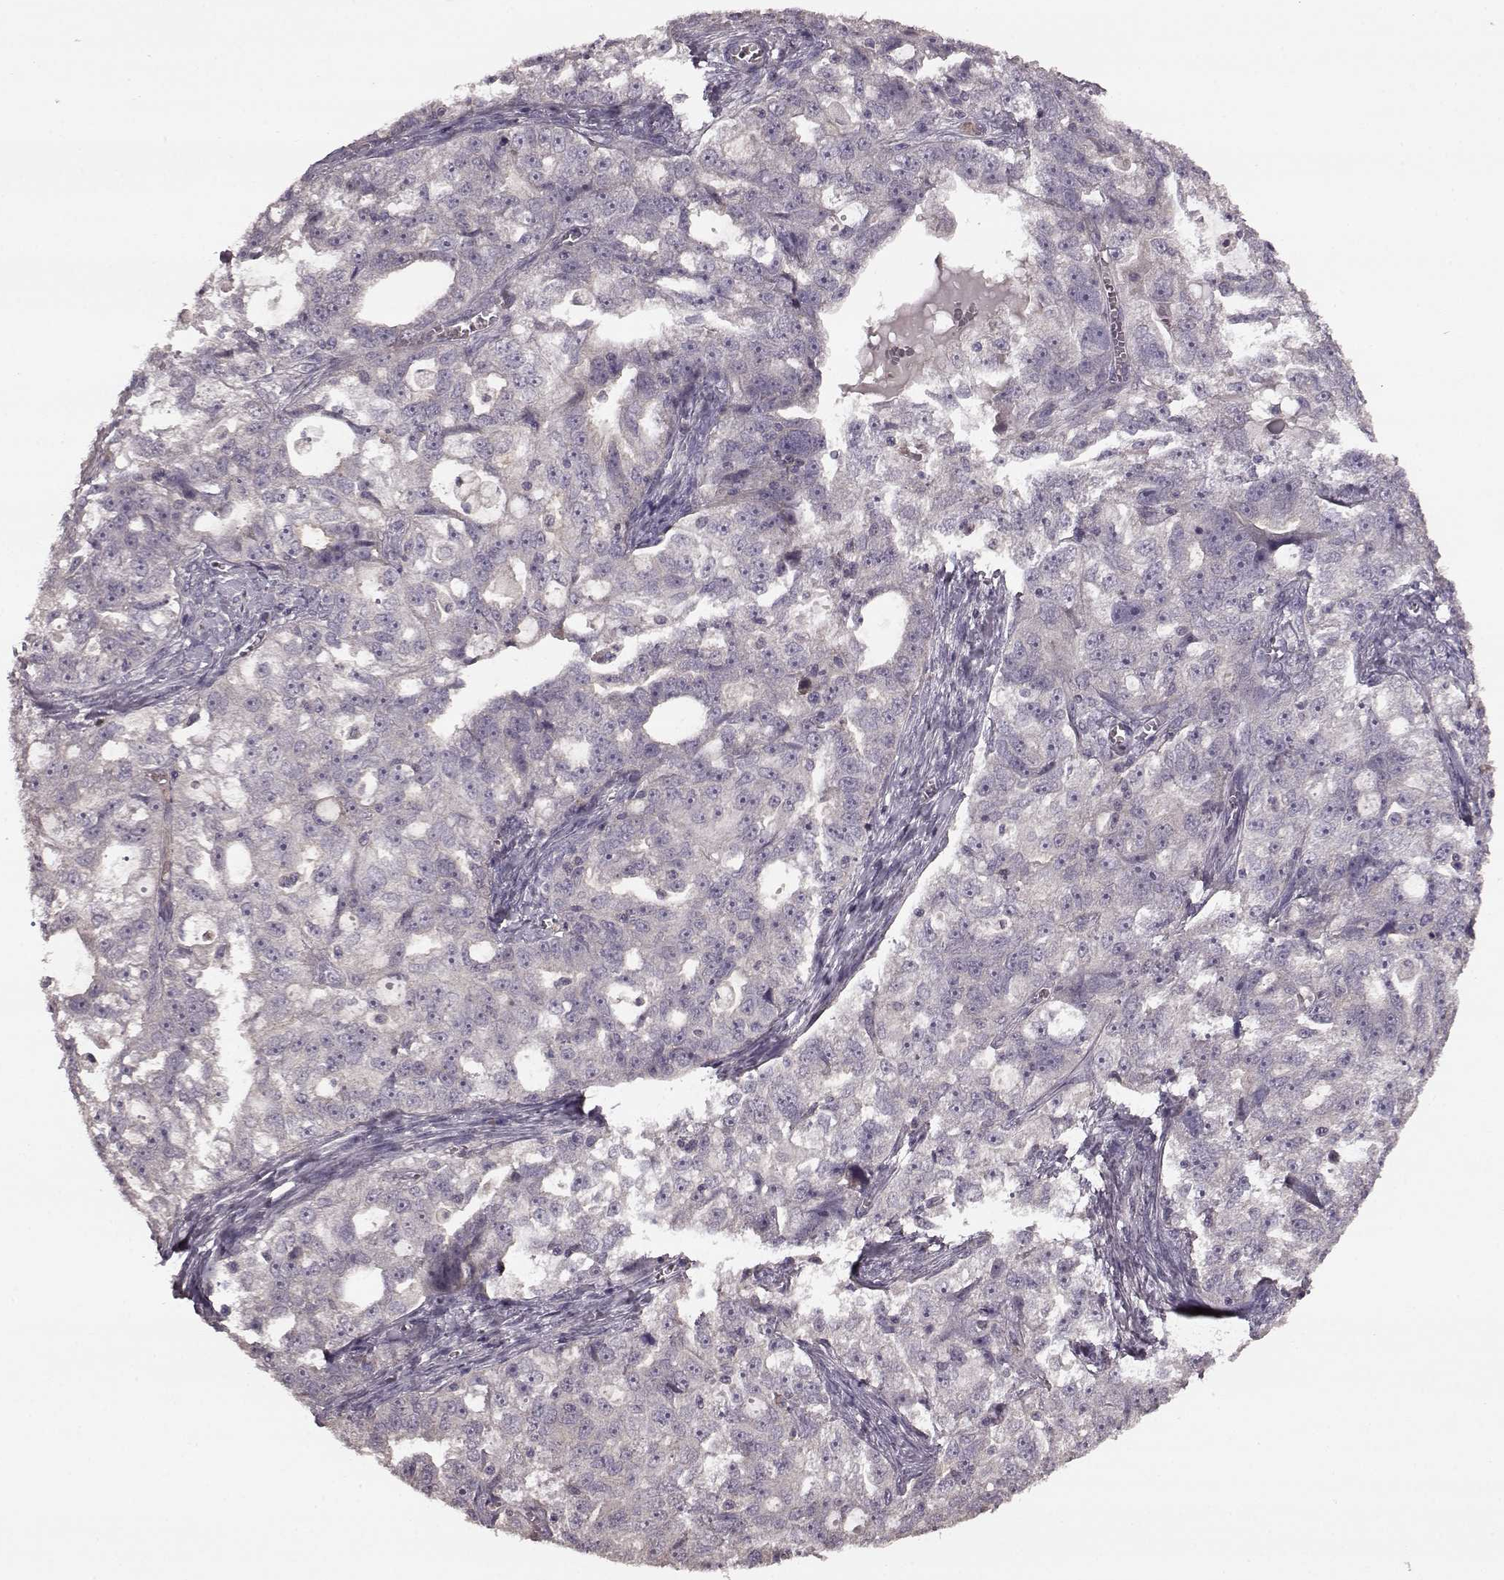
{"staining": {"intensity": "negative", "quantity": "none", "location": "none"}, "tissue": "ovarian cancer", "cell_type": "Tumor cells", "image_type": "cancer", "snomed": [{"axis": "morphology", "description": "Cystadenocarcinoma, serous, NOS"}, {"axis": "topography", "description": "Ovary"}], "caption": "An IHC histopathology image of ovarian serous cystadenocarcinoma is shown. There is no staining in tumor cells of ovarian serous cystadenocarcinoma.", "gene": "SLC52A3", "patient": {"sex": "female", "age": 51}}